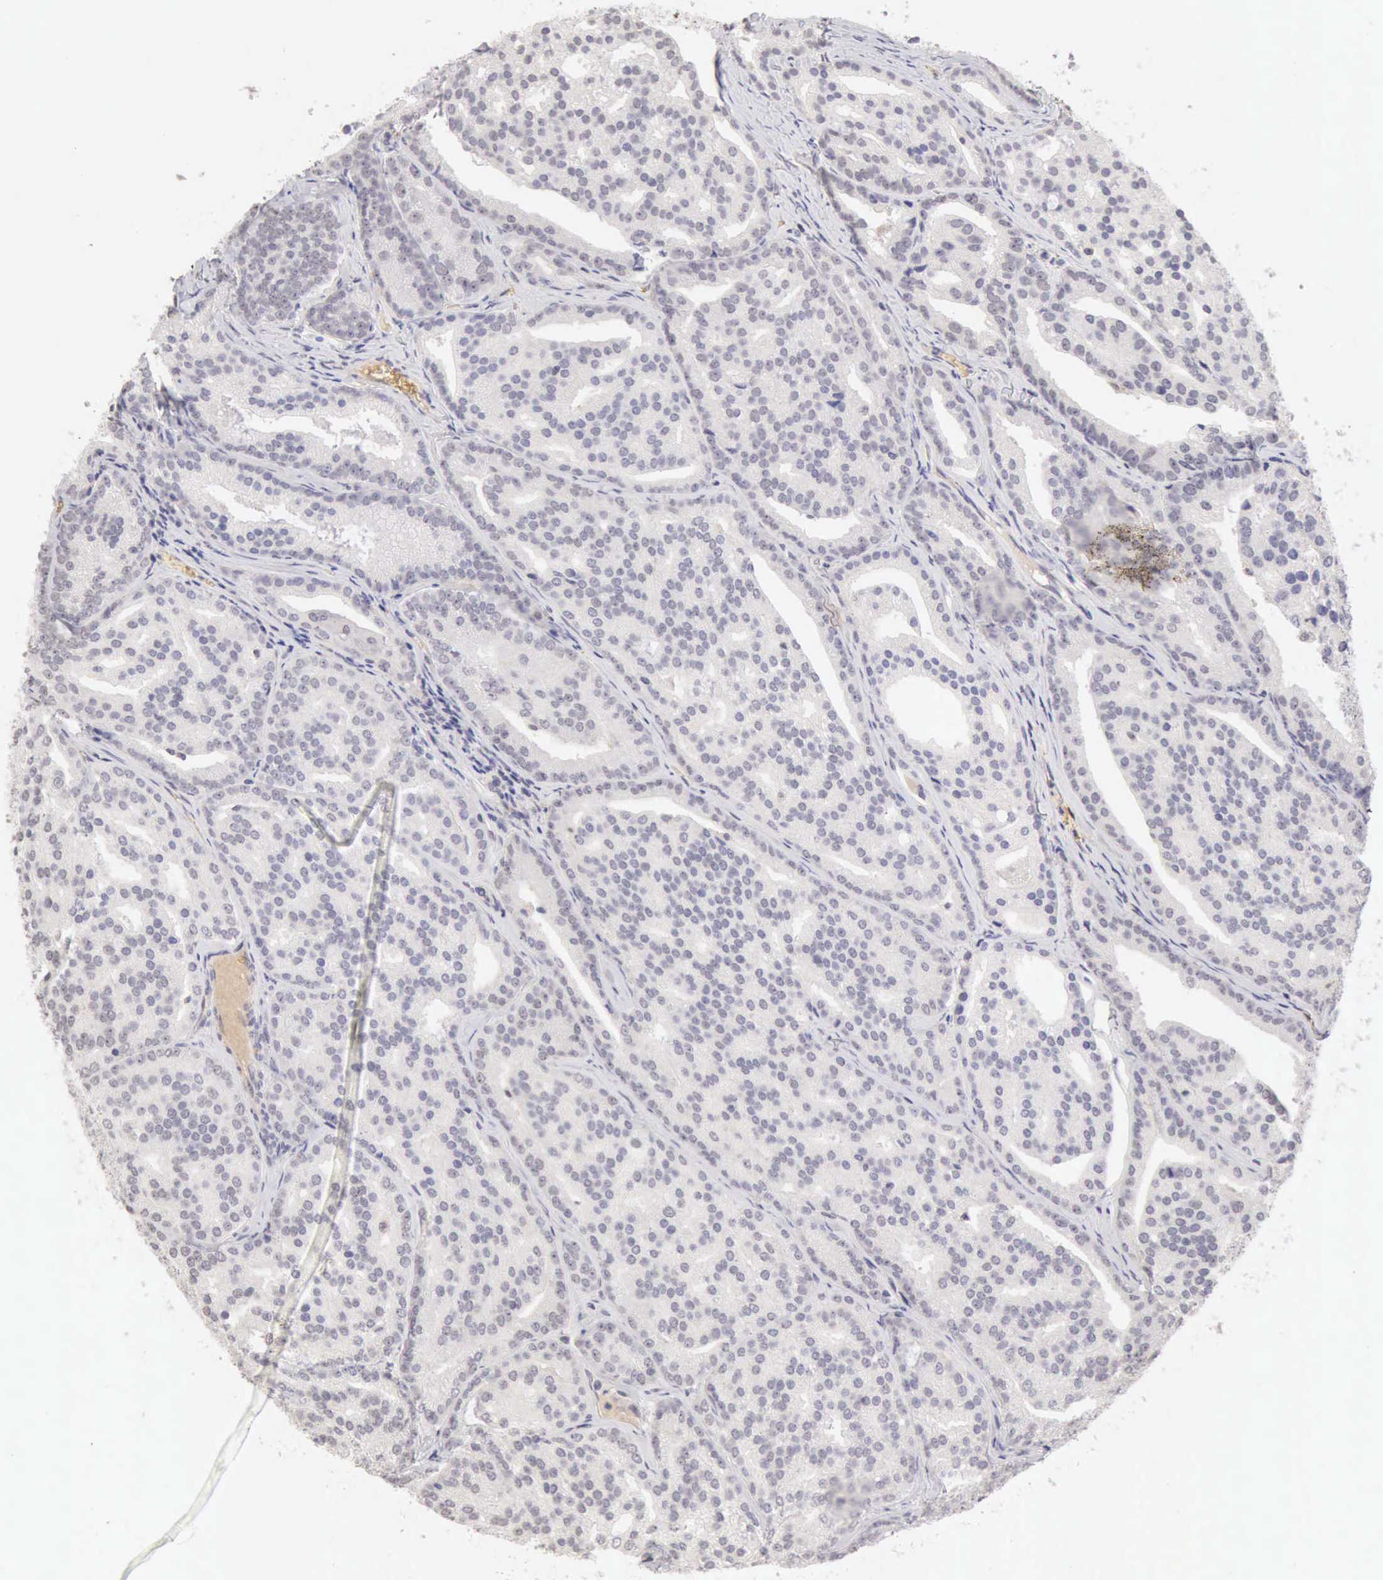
{"staining": {"intensity": "negative", "quantity": "none", "location": "none"}, "tissue": "prostate cancer", "cell_type": "Tumor cells", "image_type": "cancer", "snomed": [{"axis": "morphology", "description": "Adenocarcinoma, High grade"}, {"axis": "topography", "description": "Prostate"}], "caption": "This is an IHC photomicrograph of human prostate cancer (high-grade adenocarcinoma). There is no expression in tumor cells.", "gene": "CFI", "patient": {"sex": "male", "age": 64}}